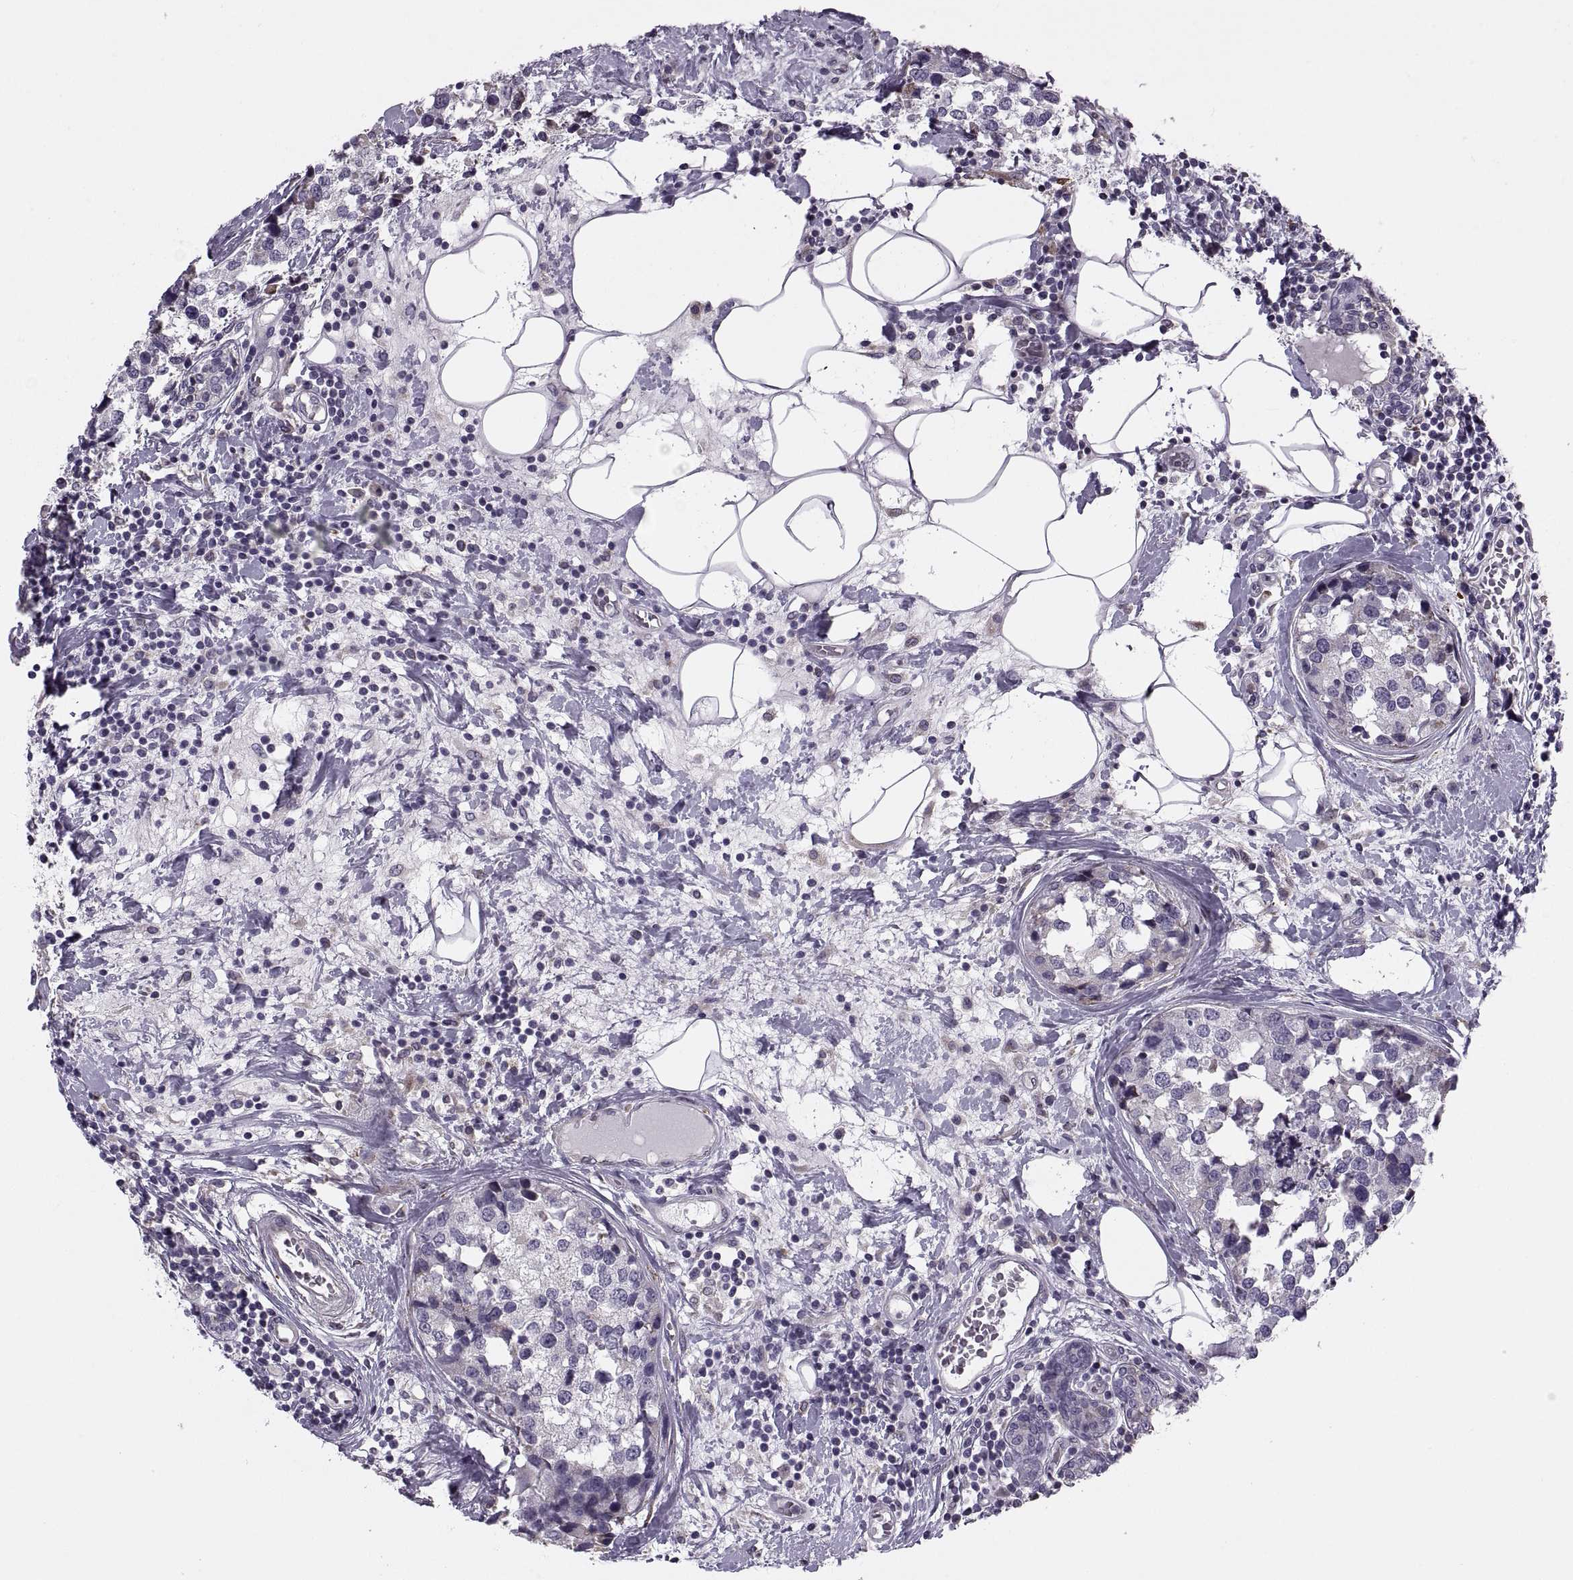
{"staining": {"intensity": "negative", "quantity": "none", "location": "none"}, "tissue": "breast cancer", "cell_type": "Tumor cells", "image_type": "cancer", "snomed": [{"axis": "morphology", "description": "Lobular carcinoma"}, {"axis": "topography", "description": "Breast"}], "caption": "Human breast cancer stained for a protein using IHC exhibits no staining in tumor cells.", "gene": "LETM2", "patient": {"sex": "female", "age": 59}}